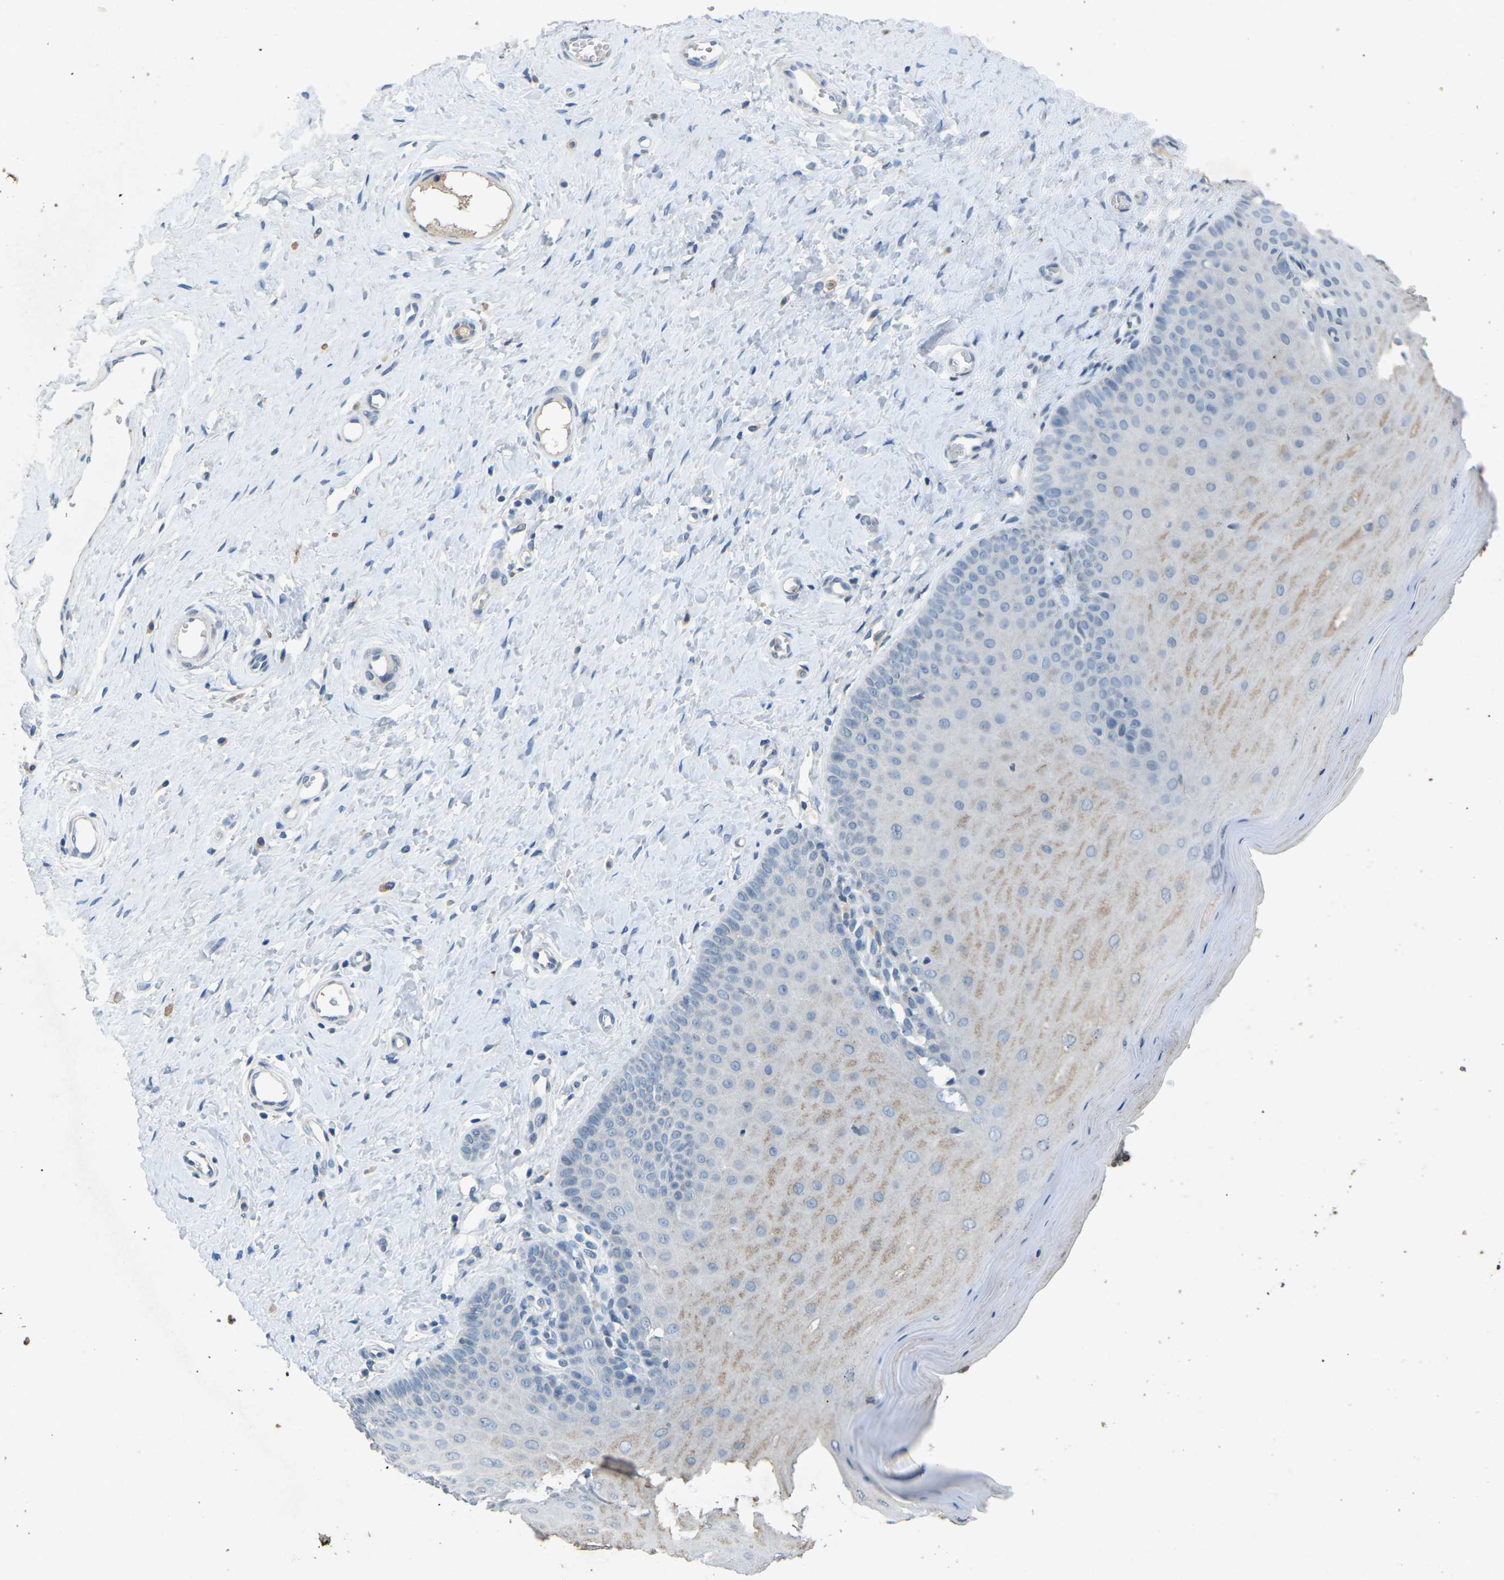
{"staining": {"intensity": "negative", "quantity": "none", "location": "none"}, "tissue": "cervix", "cell_type": "Glandular cells", "image_type": "normal", "snomed": [{"axis": "morphology", "description": "Normal tissue, NOS"}, {"axis": "topography", "description": "Cervix"}], "caption": "Unremarkable cervix was stained to show a protein in brown. There is no significant staining in glandular cells. Brightfield microscopy of immunohistochemistry (IHC) stained with DAB (brown) and hematoxylin (blue), captured at high magnification.", "gene": "A1BG", "patient": {"sex": "female", "age": 55}}